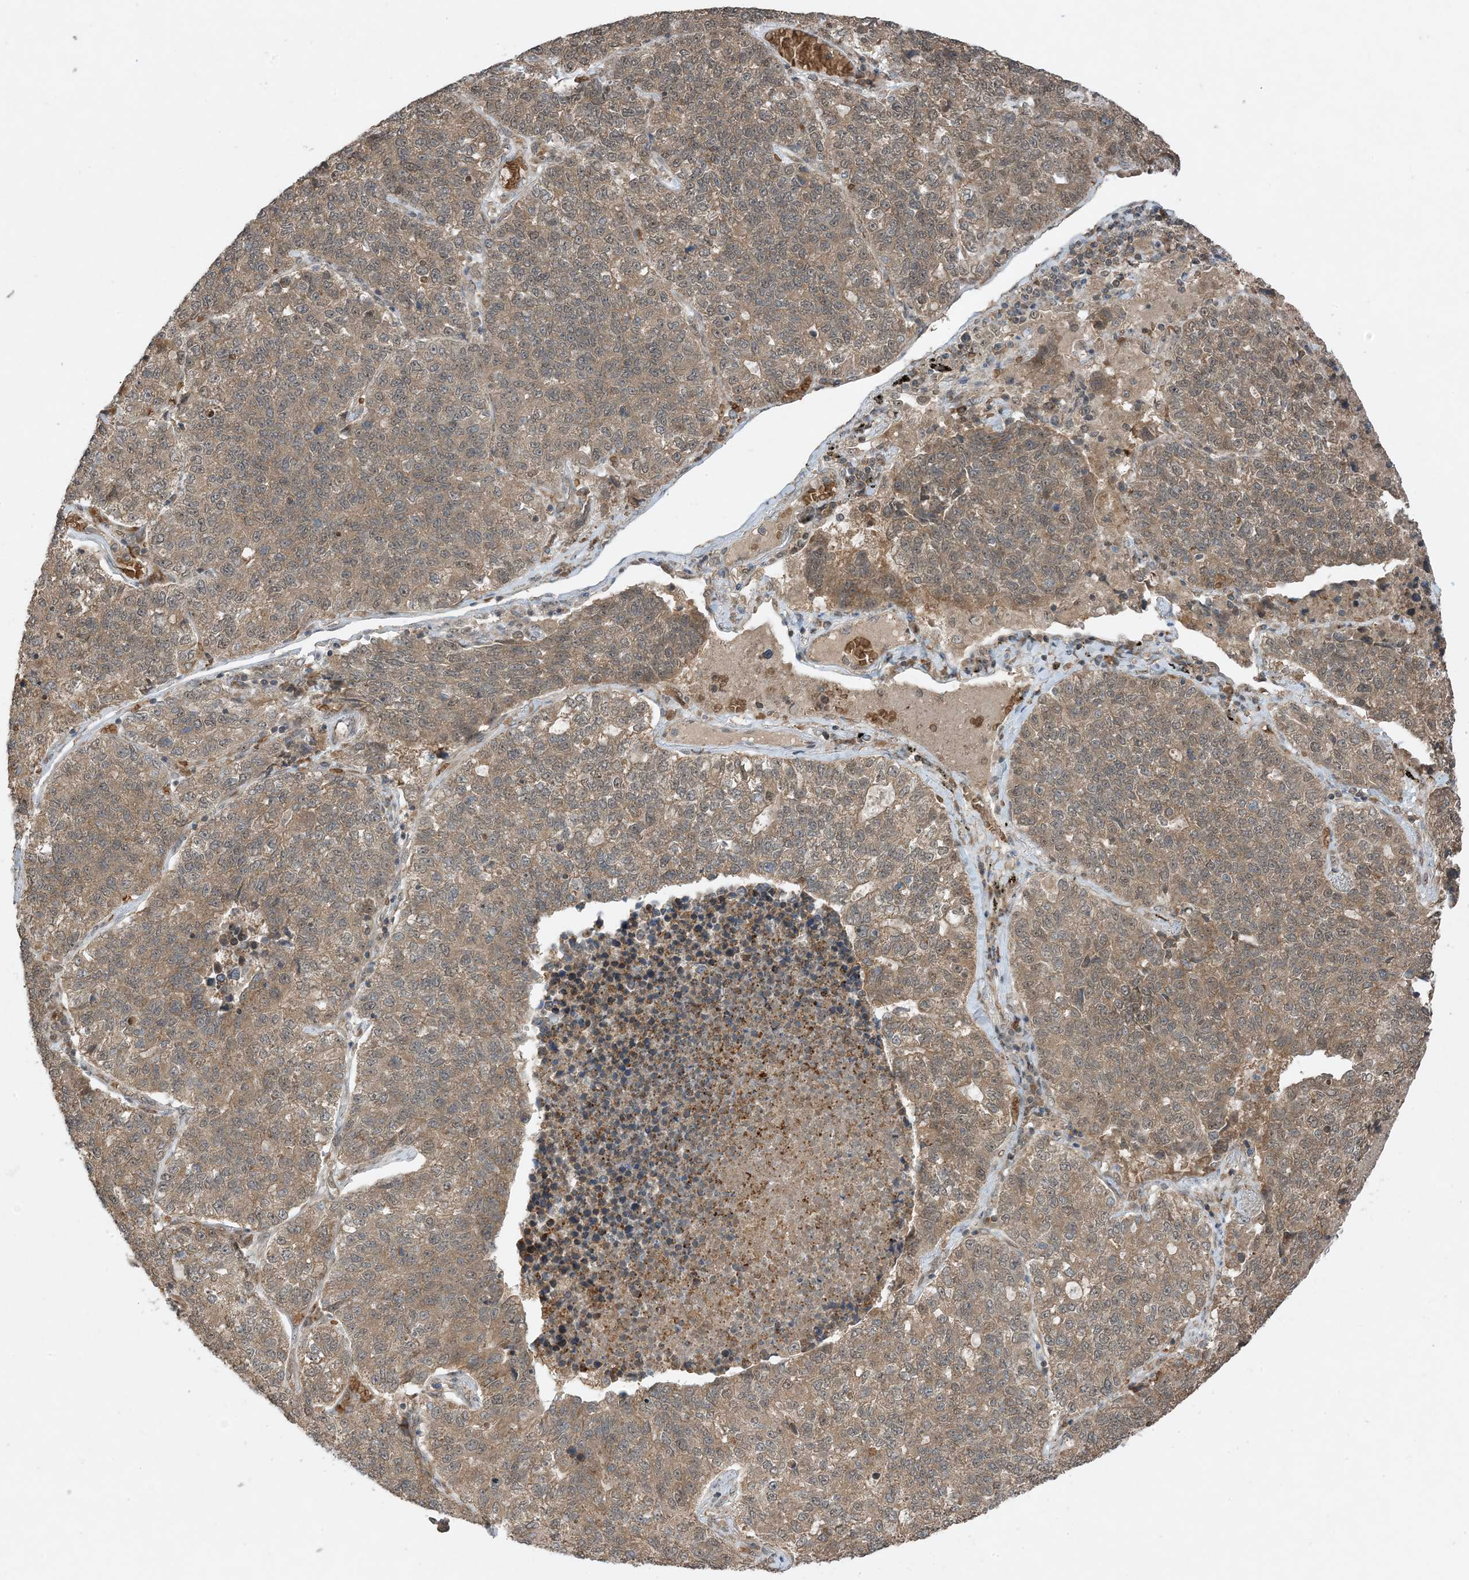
{"staining": {"intensity": "moderate", "quantity": ">75%", "location": "cytoplasmic/membranous"}, "tissue": "lung cancer", "cell_type": "Tumor cells", "image_type": "cancer", "snomed": [{"axis": "morphology", "description": "Adenocarcinoma, NOS"}, {"axis": "topography", "description": "Lung"}], "caption": "DAB (3,3'-diaminobenzidine) immunohistochemical staining of human lung adenocarcinoma exhibits moderate cytoplasmic/membranous protein positivity in about >75% of tumor cells.", "gene": "PUSL1", "patient": {"sex": "male", "age": 49}}